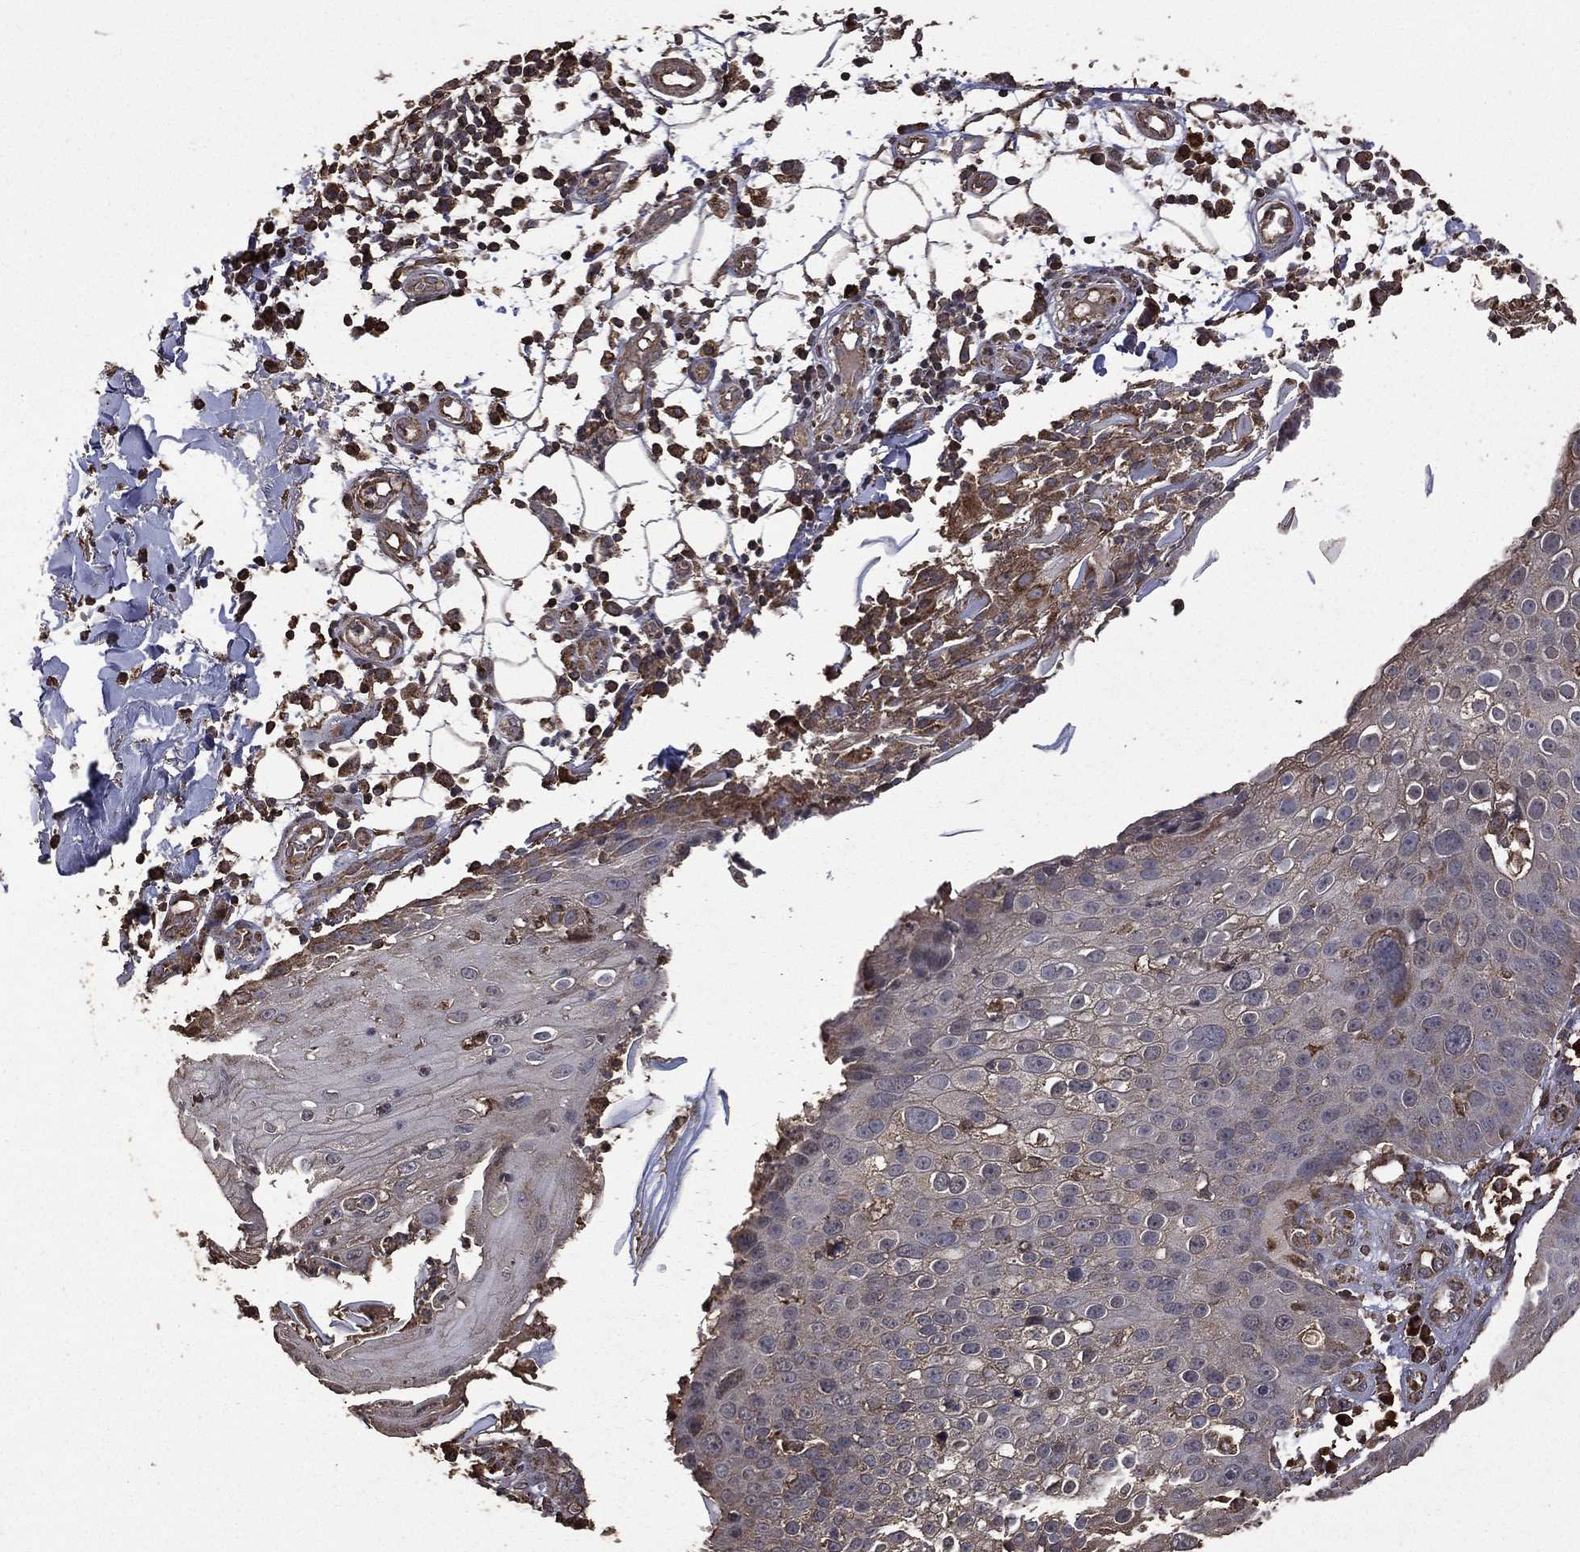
{"staining": {"intensity": "negative", "quantity": "none", "location": "none"}, "tissue": "skin cancer", "cell_type": "Tumor cells", "image_type": "cancer", "snomed": [{"axis": "morphology", "description": "Squamous cell carcinoma, NOS"}, {"axis": "topography", "description": "Skin"}], "caption": "Micrograph shows no significant protein staining in tumor cells of skin cancer (squamous cell carcinoma).", "gene": "METTL27", "patient": {"sex": "male", "age": 71}}